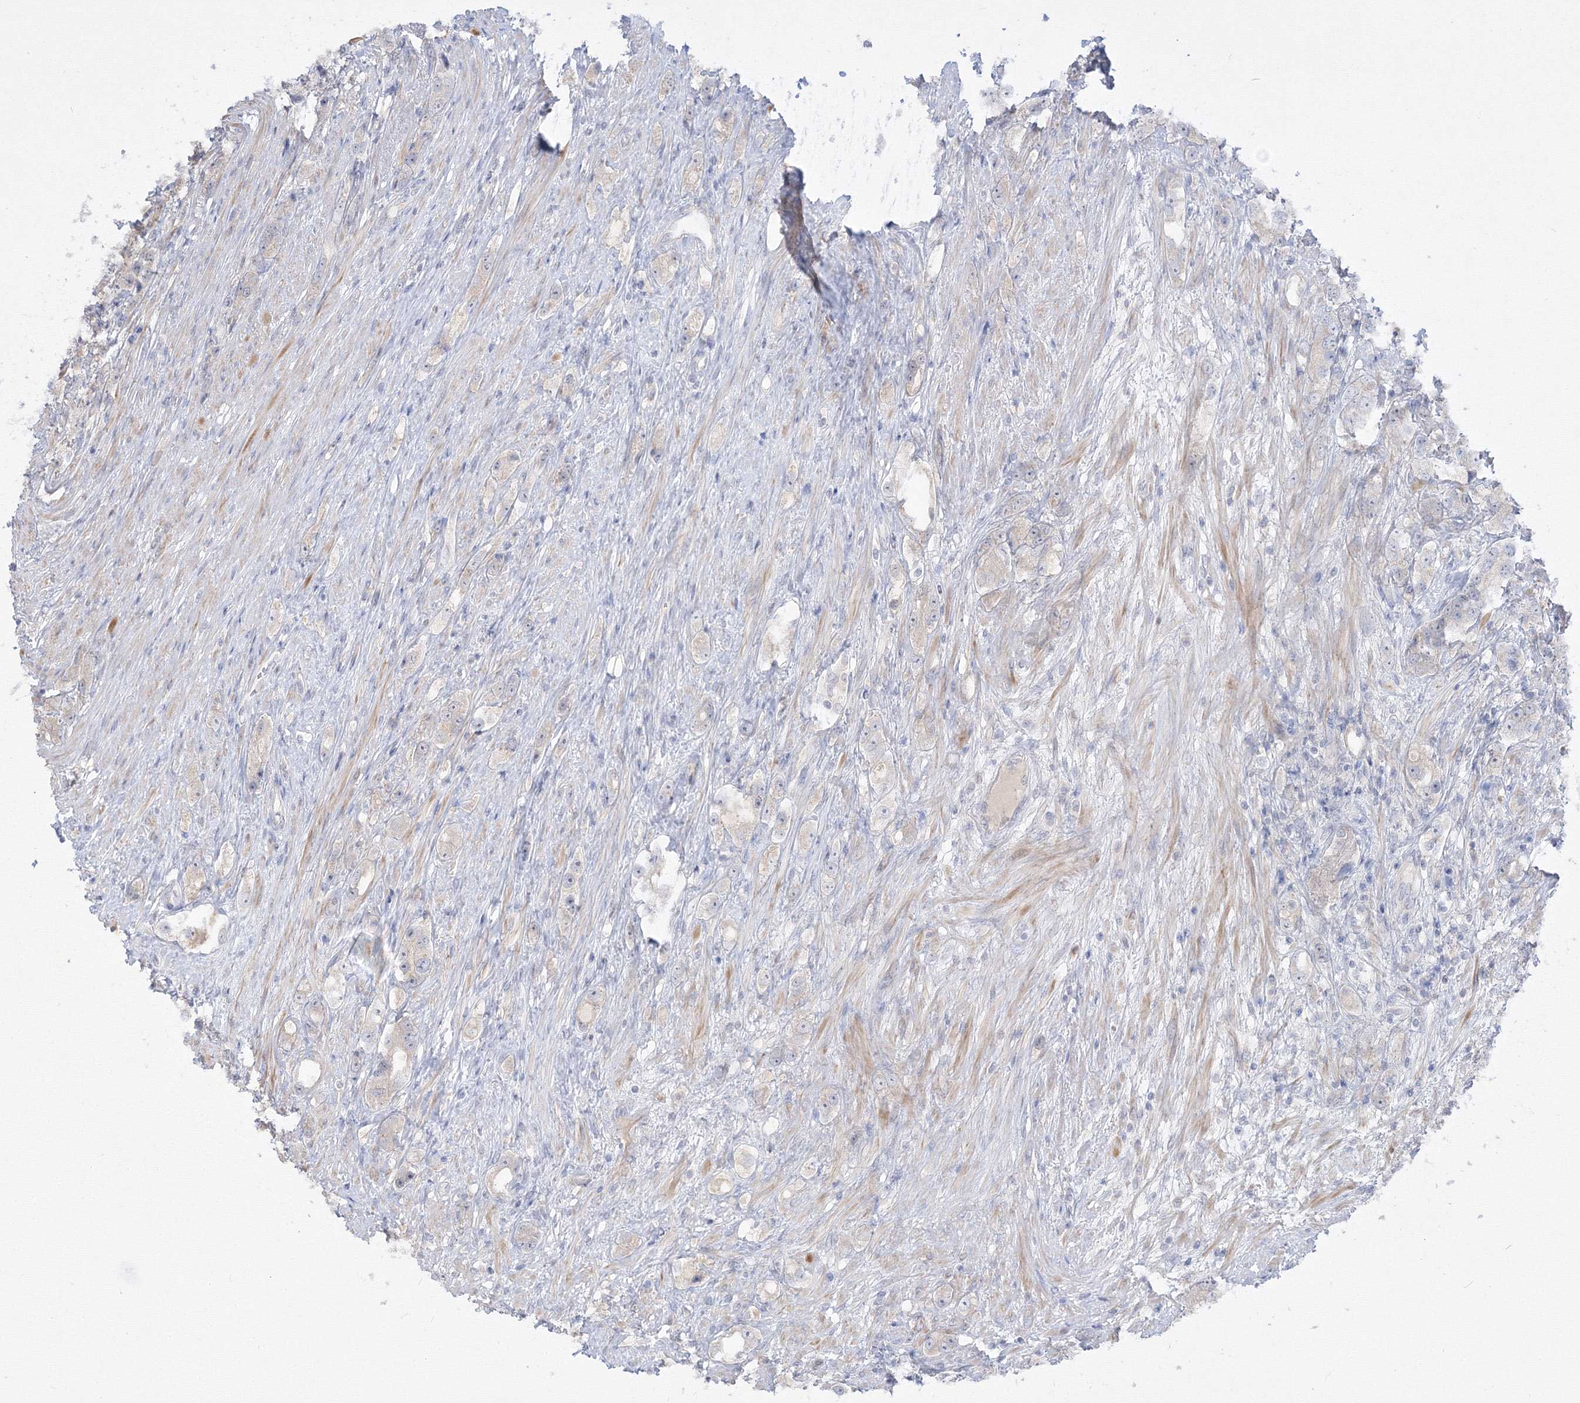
{"staining": {"intensity": "negative", "quantity": "none", "location": "none"}, "tissue": "prostate cancer", "cell_type": "Tumor cells", "image_type": "cancer", "snomed": [{"axis": "morphology", "description": "Adenocarcinoma, High grade"}, {"axis": "topography", "description": "Prostate"}], "caption": "Immunohistochemical staining of human prostate high-grade adenocarcinoma demonstrates no significant positivity in tumor cells. Brightfield microscopy of IHC stained with DAB (brown) and hematoxylin (blue), captured at high magnification.", "gene": "FBXL8", "patient": {"sex": "male", "age": 63}}